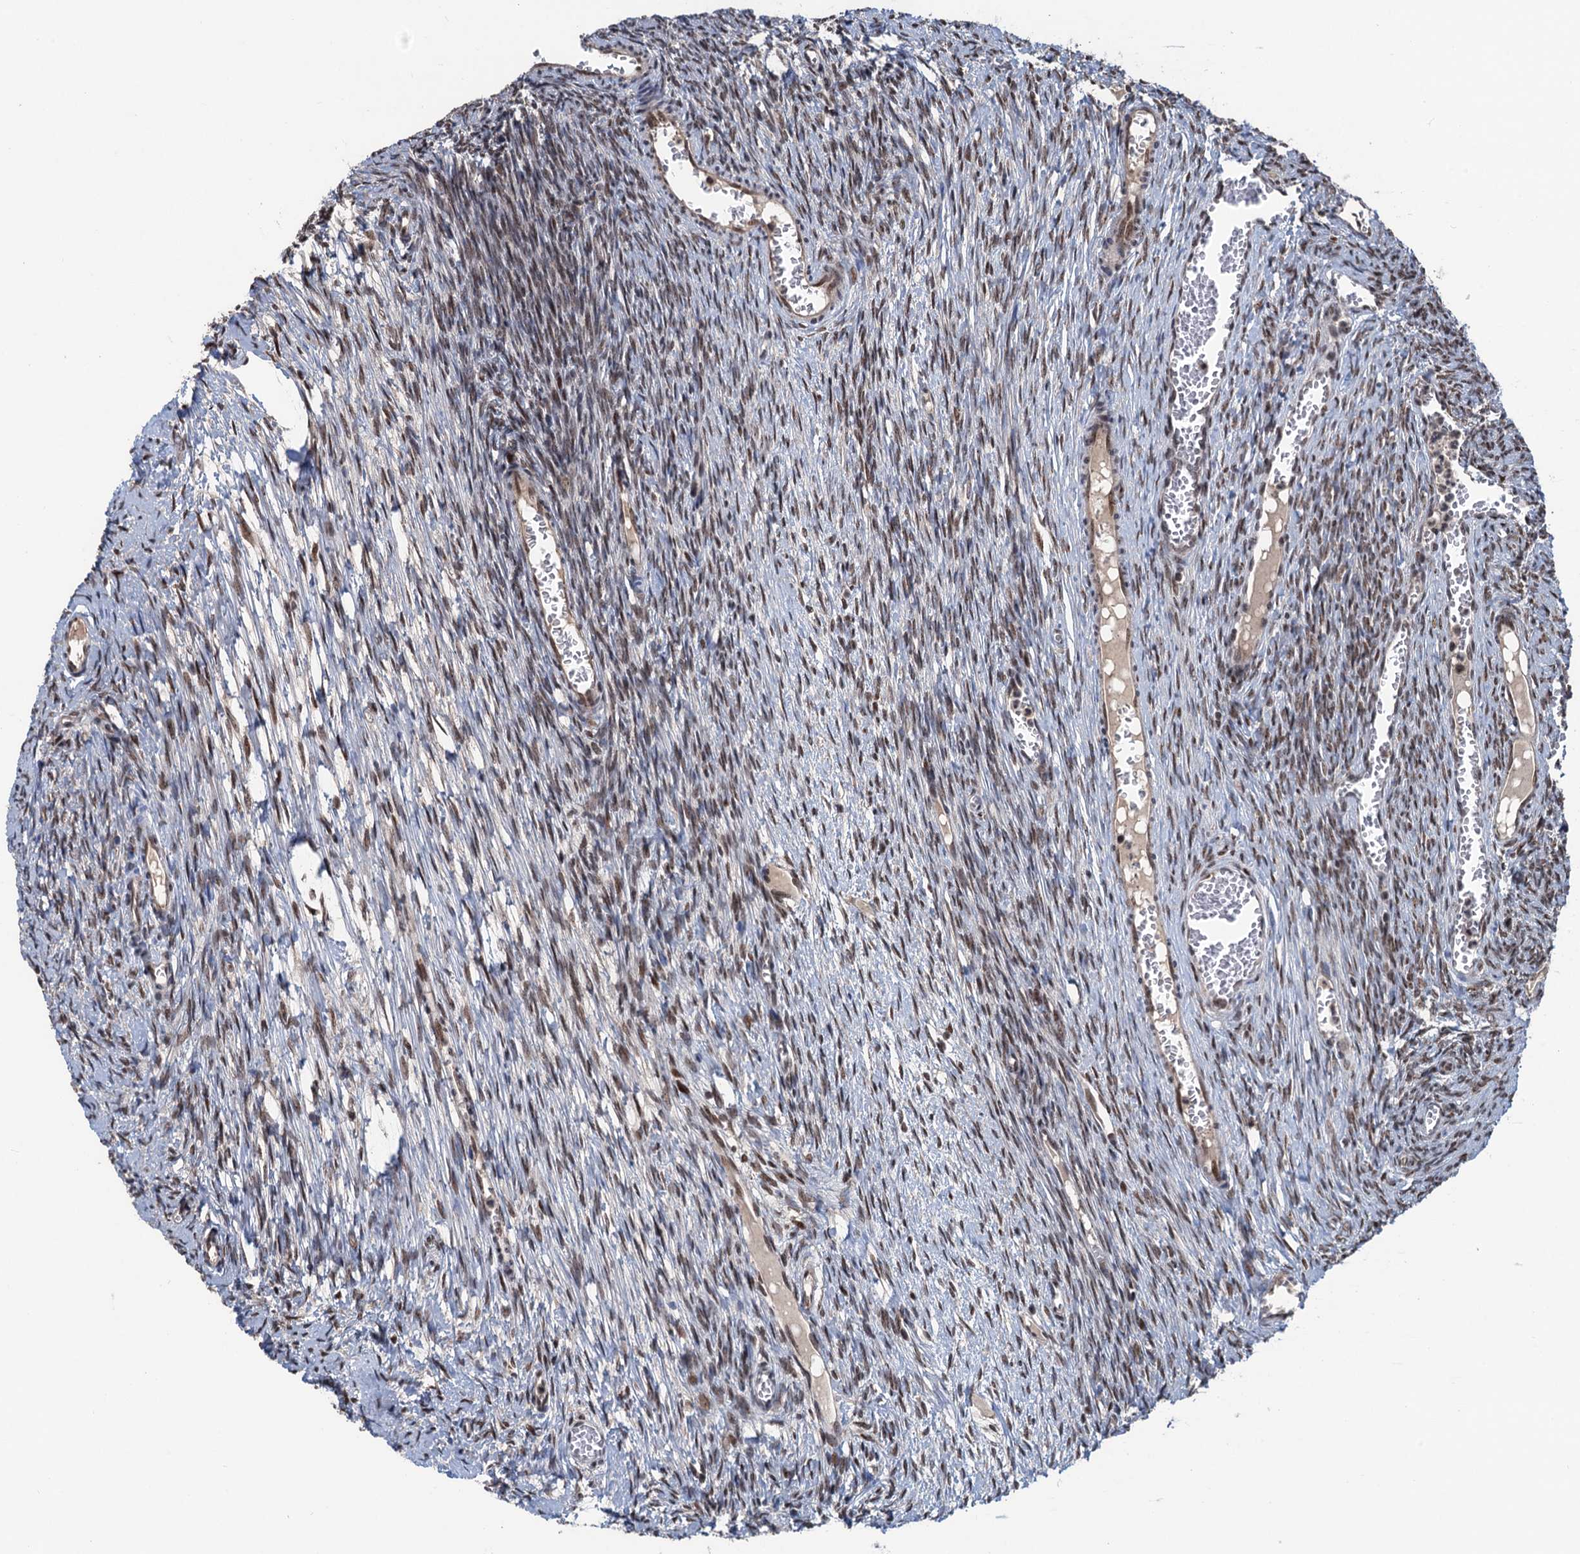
{"staining": {"intensity": "moderate", "quantity": ">75%", "location": "cytoplasmic/membranous,nuclear"}, "tissue": "ovary", "cell_type": "Follicle cells", "image_type": "normal", "snomed": [{"axis": "morphology", "description": "Normal tissue, NOS"}, {"axis": "topography", "description": "Ovary"}], "caption": "A high-resolution image shows immunohistochemistry staining of normal ovary, which shows moderate cytoplasmic/membranous,nuclear expression in about >75% of follicle cells. The protein of interest is stained brown, and the nuclei are stained in blue (DAB IHC with brightfield microscopy, high magnification).", "gene": "RASSF4", "patient": {"sex": "female", "age": 44}}